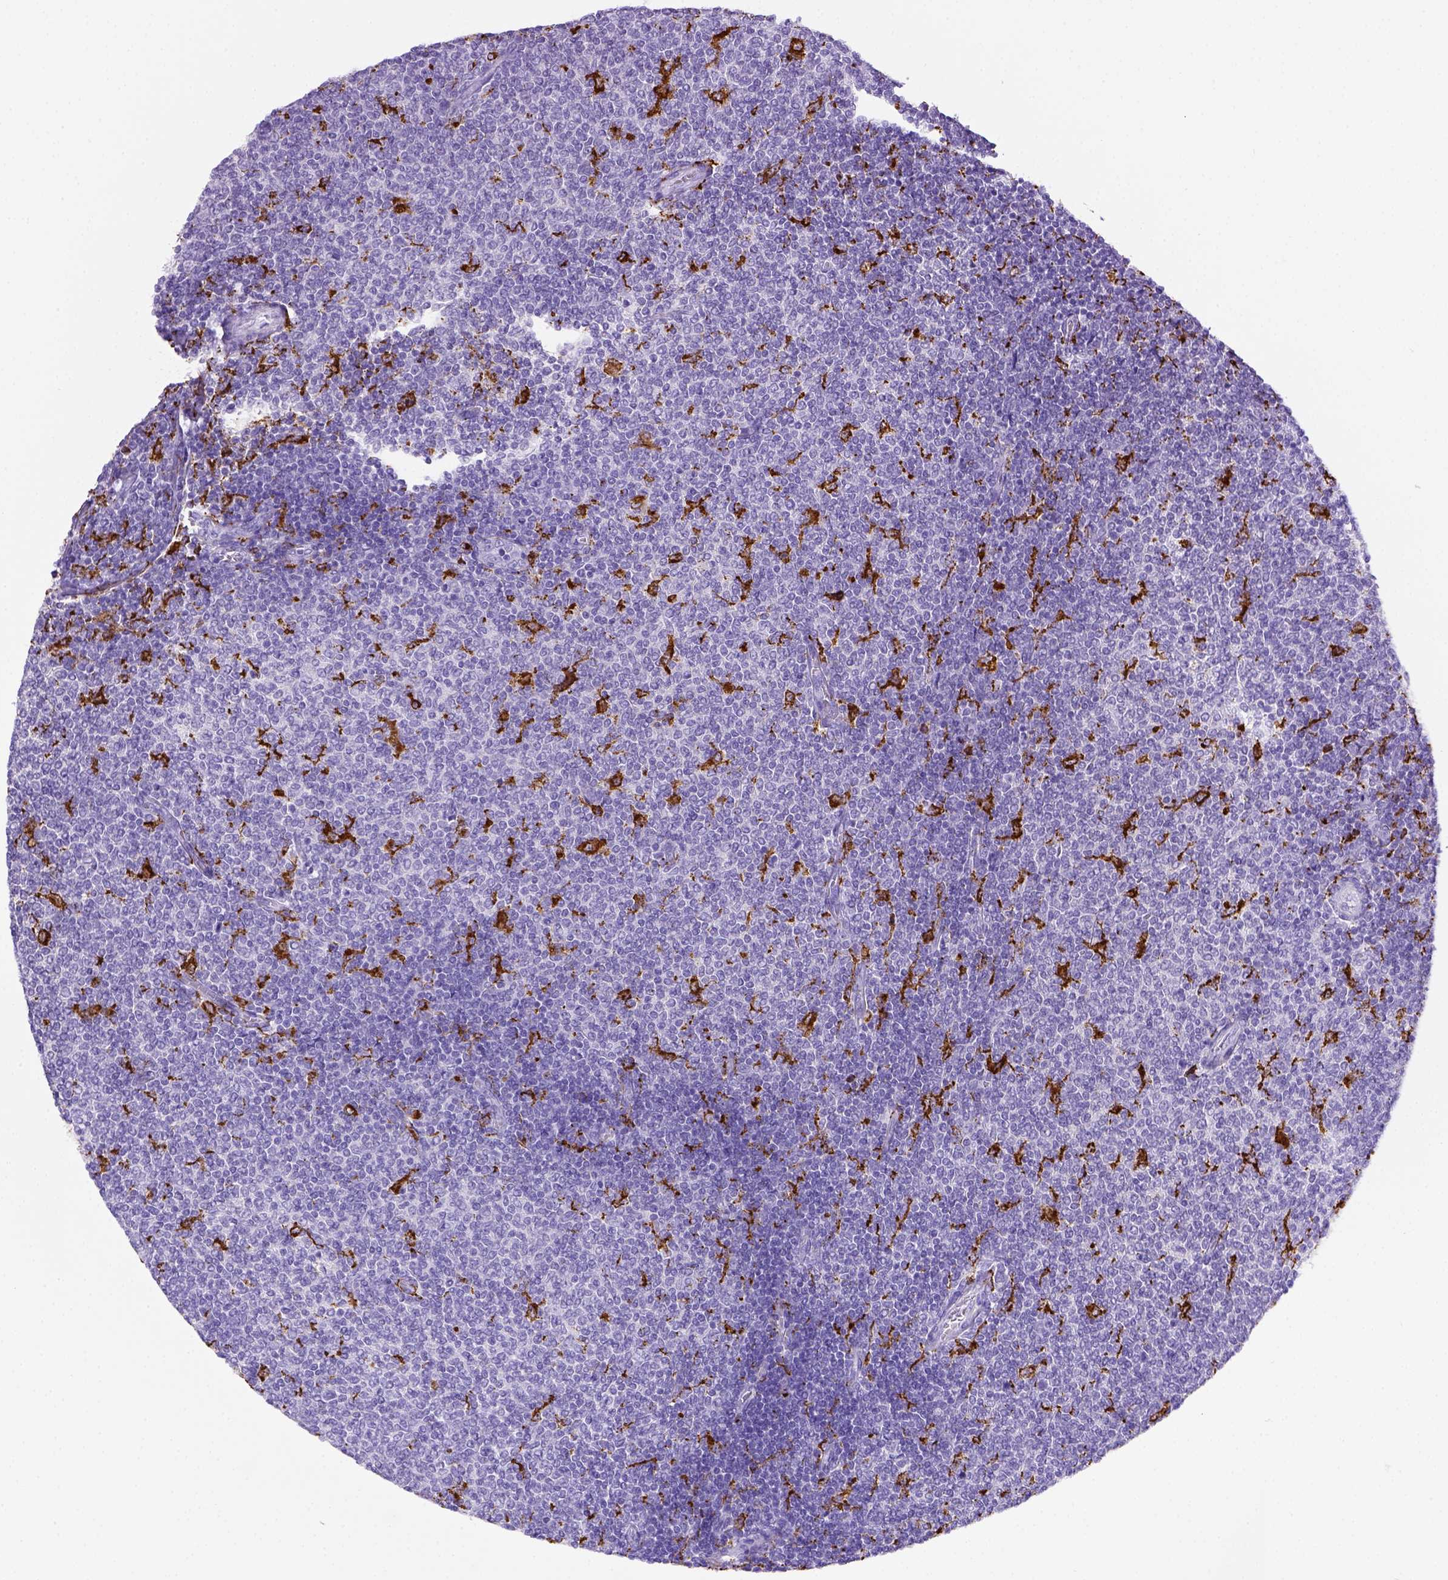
{"staining": {"intensity": "negative", "quantity": "none", "location": "none"}, "tissue": "lymphoma", "cell_type": "Tumor cells", "image_type": "cancer", "snomed": [{"axis": "morphology", "description": "Malignant lymphoma, non-Hodgkin's type, Low grade"}, {"axis": "topography", "description": "Lymph node"}], "caption": "Lymphoma was stained to show a protein in brown. There is no significant staining in tumor cells. The staining is performed using DAB (3,3'-diaminobenzidine) brown chromogen with nuclei counter-stained in using hematoxylin.", "gene": "CD68", "patient": {"sex": "male", "age": 52}}